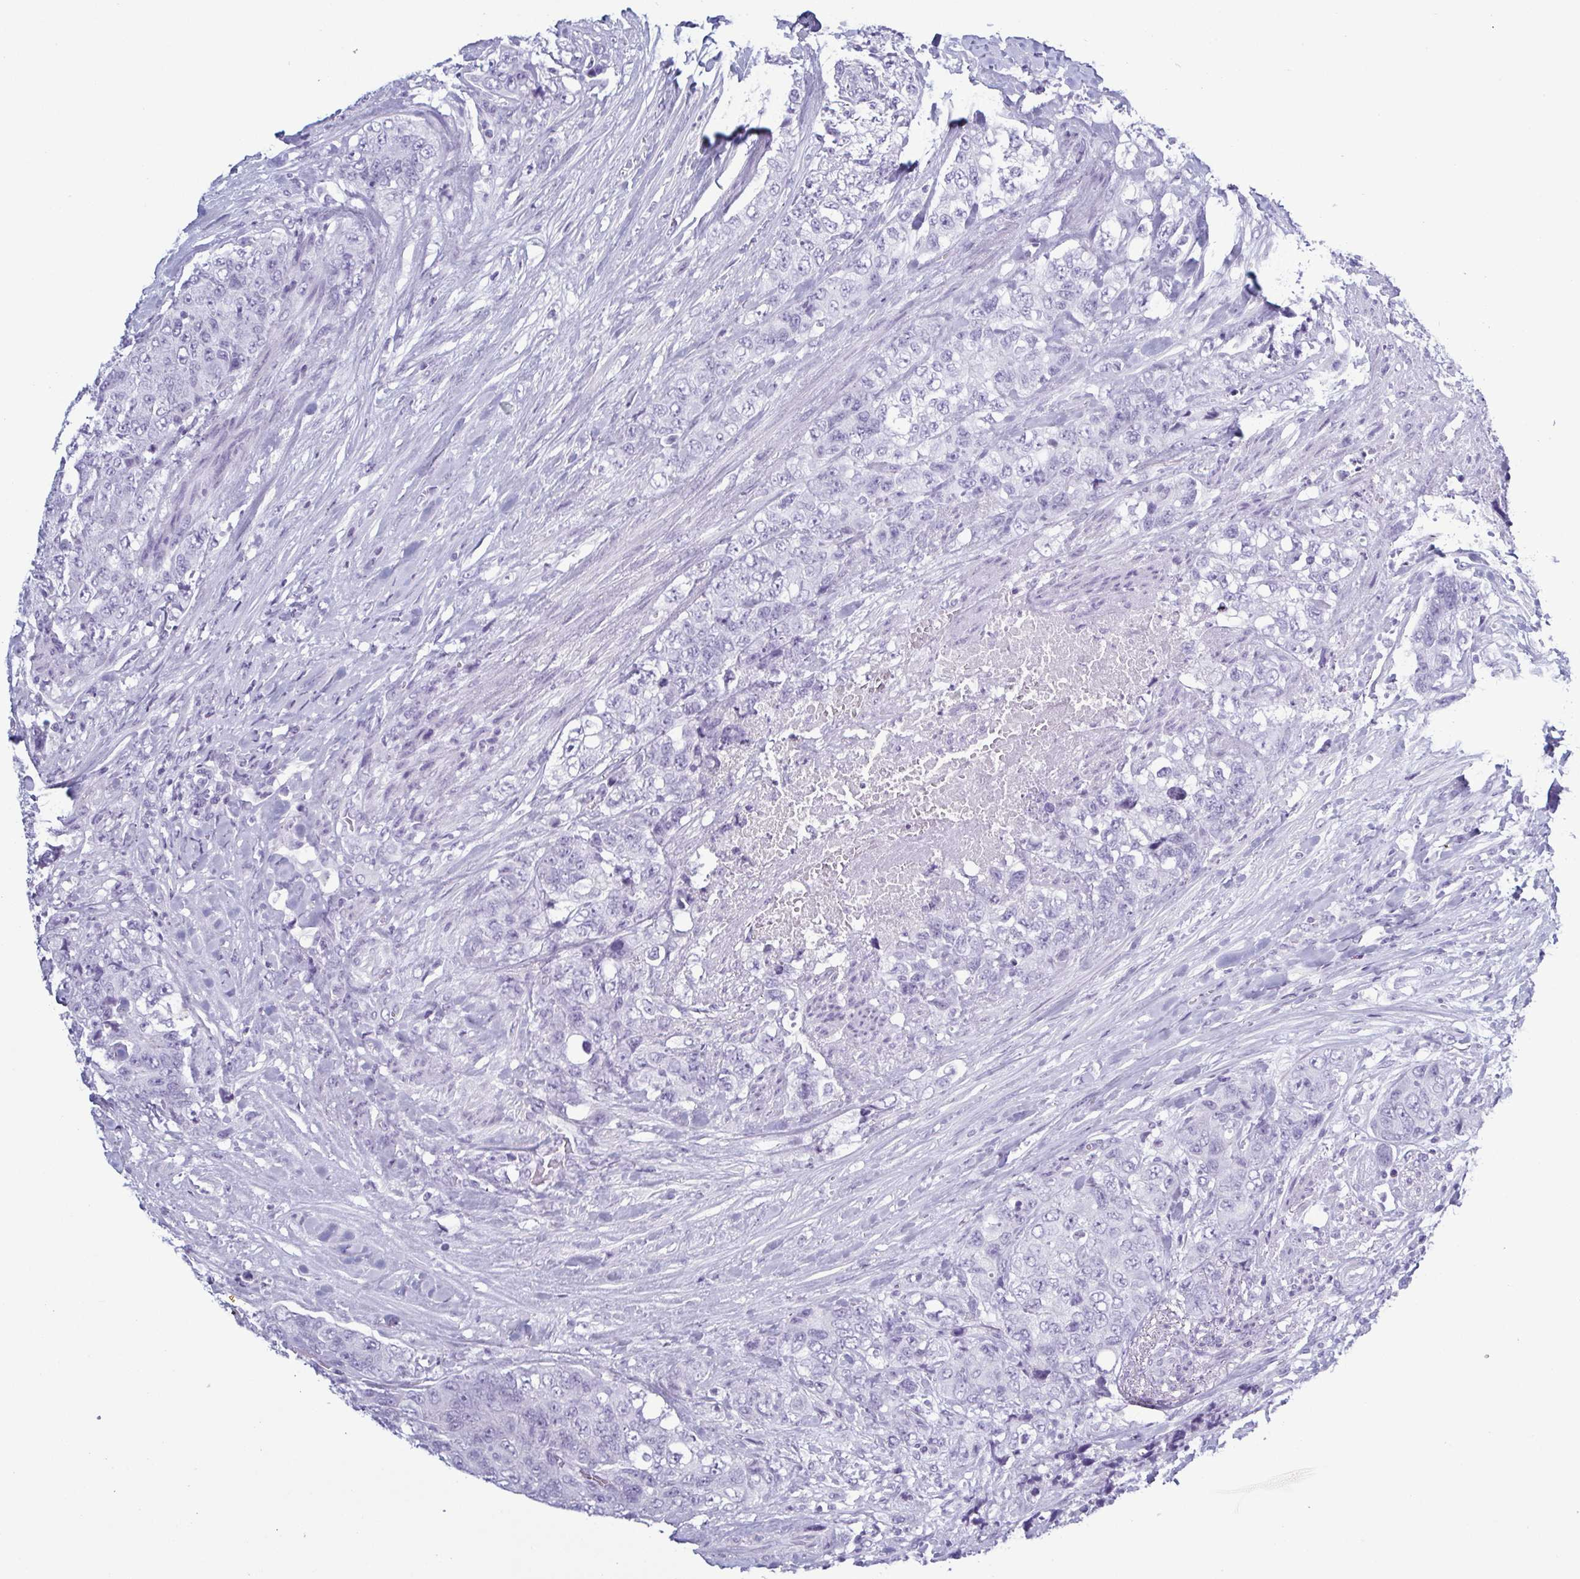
{"staining": {"intensity": "negative", "quantity": "none", "location": "none"}, "tissue": "urothelial cancer", "cell_type": "Tumor cells", "image_type": "cancer", "snomed": [{"axis": "morphology", "description": "Urothelial carcinoma, High grade"}, {"axis": "topography", "description": "Urinary bladder"}], "caption": "A high-resolution micrograph shows IHC staining of high-grade urothelial carcinoma, which displays no significant expression in tumor cells.", "gene": "KRT10", "patient": {"sex": "female", "age": 78}}